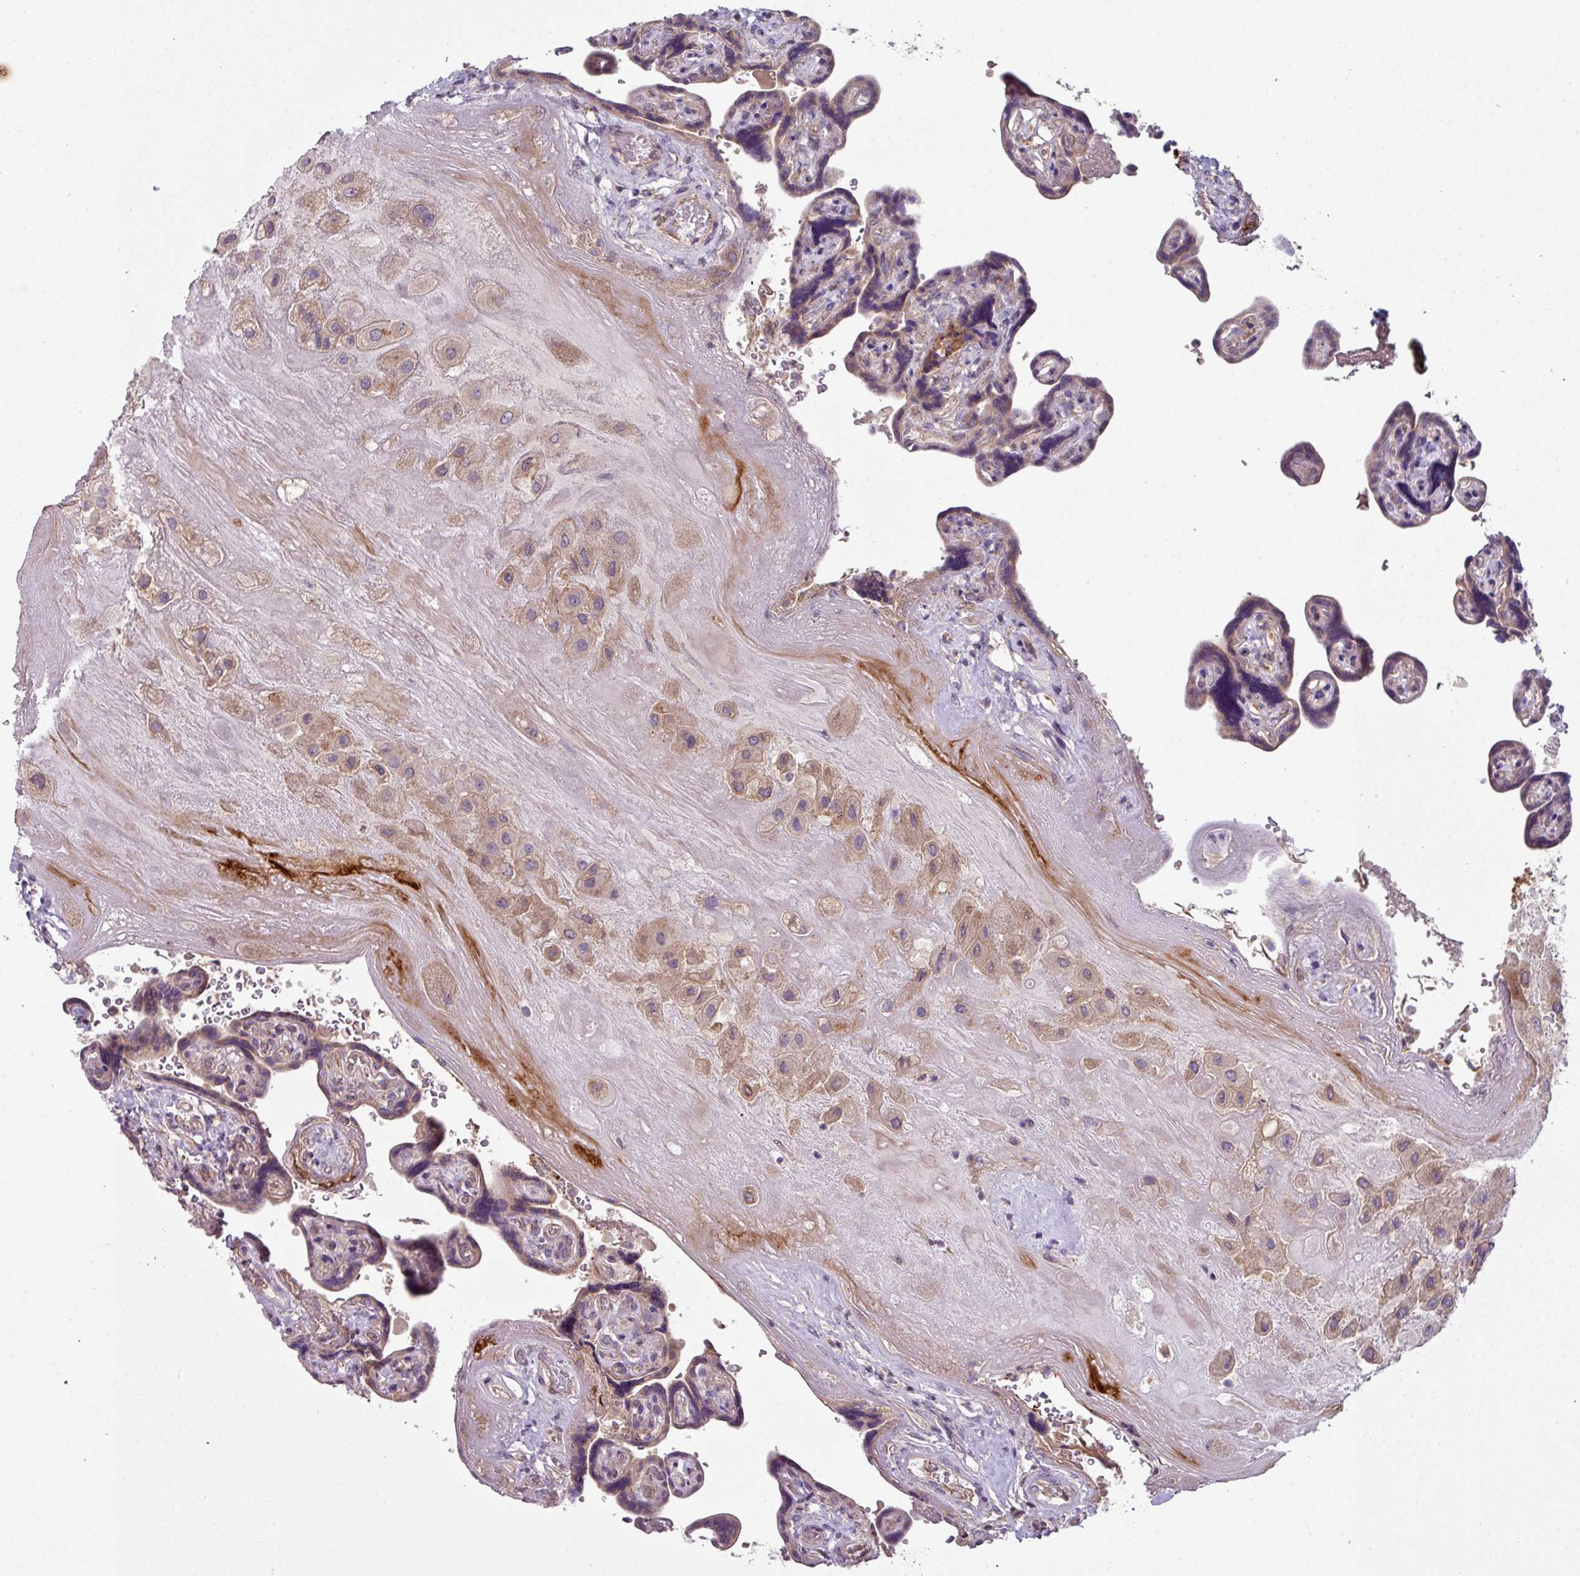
{"staining": {"intensity": "weak", "quantity": ">75%", "location": "cytoplasmic/membranous"}, "tissue": "placenta", "cell_type": "Decidual cells", "image_type": "normal", "snomed": [{"axis": "morphology", "description": "Normal tissue, NOS"}, {"axis": "topography", "description": "Placenta"}], "caption": "Approximately >75% of decidual cells in unremarkable placenta exhibit weak cytoplasmic/membranous protein expression as visualized by brown immunohistochemical staining.", "gene": "LRRC9", "patient": {"sex": "female", "age": 32}}